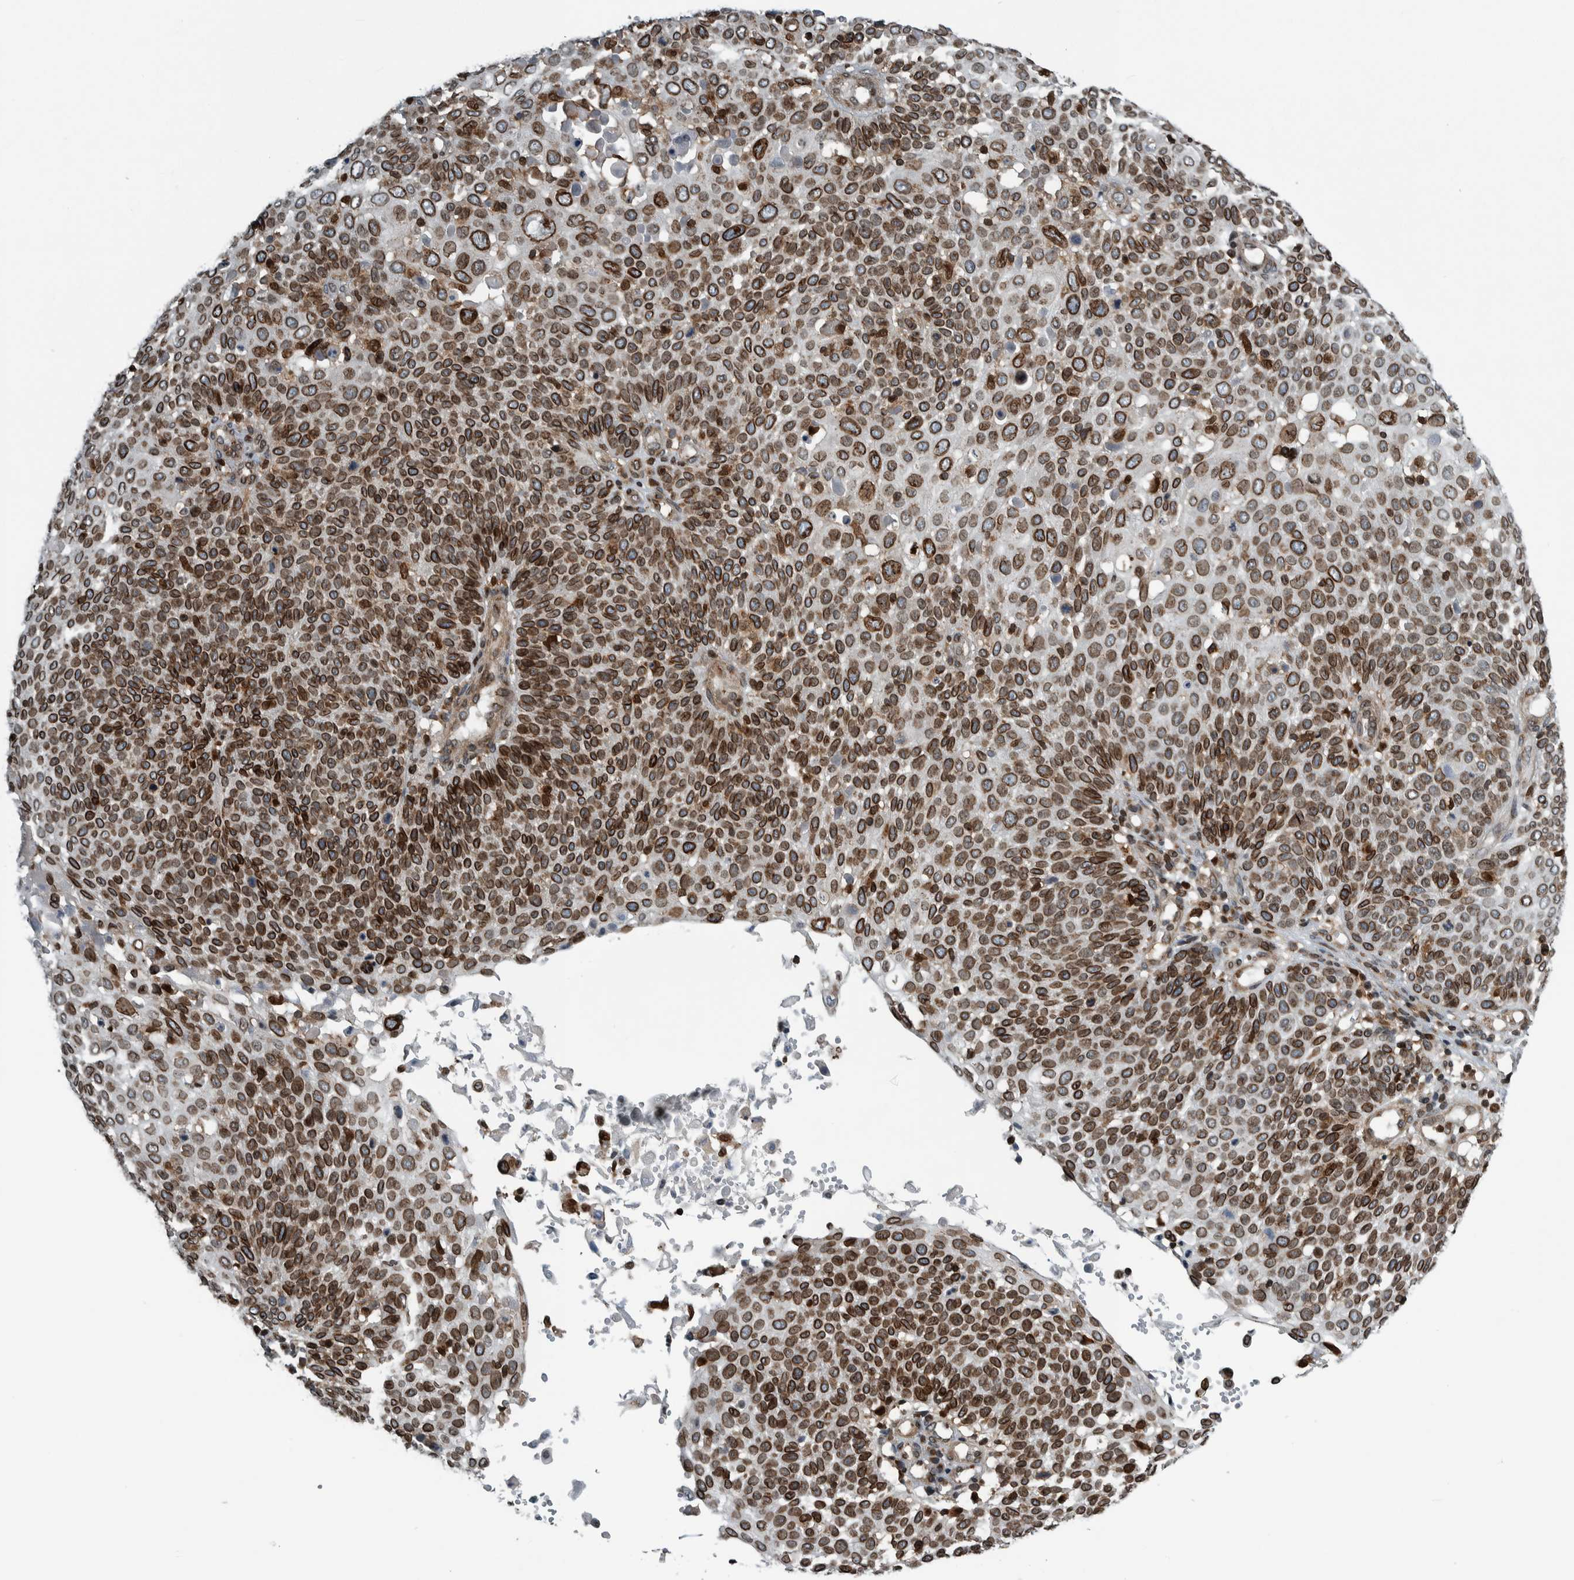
{"staining": {"intensity": "moderate", "quantity": ">75%", "location": "cytoplasmic/membranous,nuclear"}, "tissue": "cervical cancer", "cell_type": "Tumor cells", "image_type": "cancer", "snomed": [{"axis": "morphology", "description": "Squamous cell carcinoma, NOS"}, {"axis": "topography", "description": "Cervix"}], "caption": "IHC of human squamous cell carcinoma (cervical) demonstrates medium levels of moderate cytoplasmic/membranous and nuclear staining in approximately >75% of tumor cells. (Brightfield microscopy of DAB IHC at high magnification).", "gene": "FAM135B", "patient": {"sex": "female", "age": 74}}